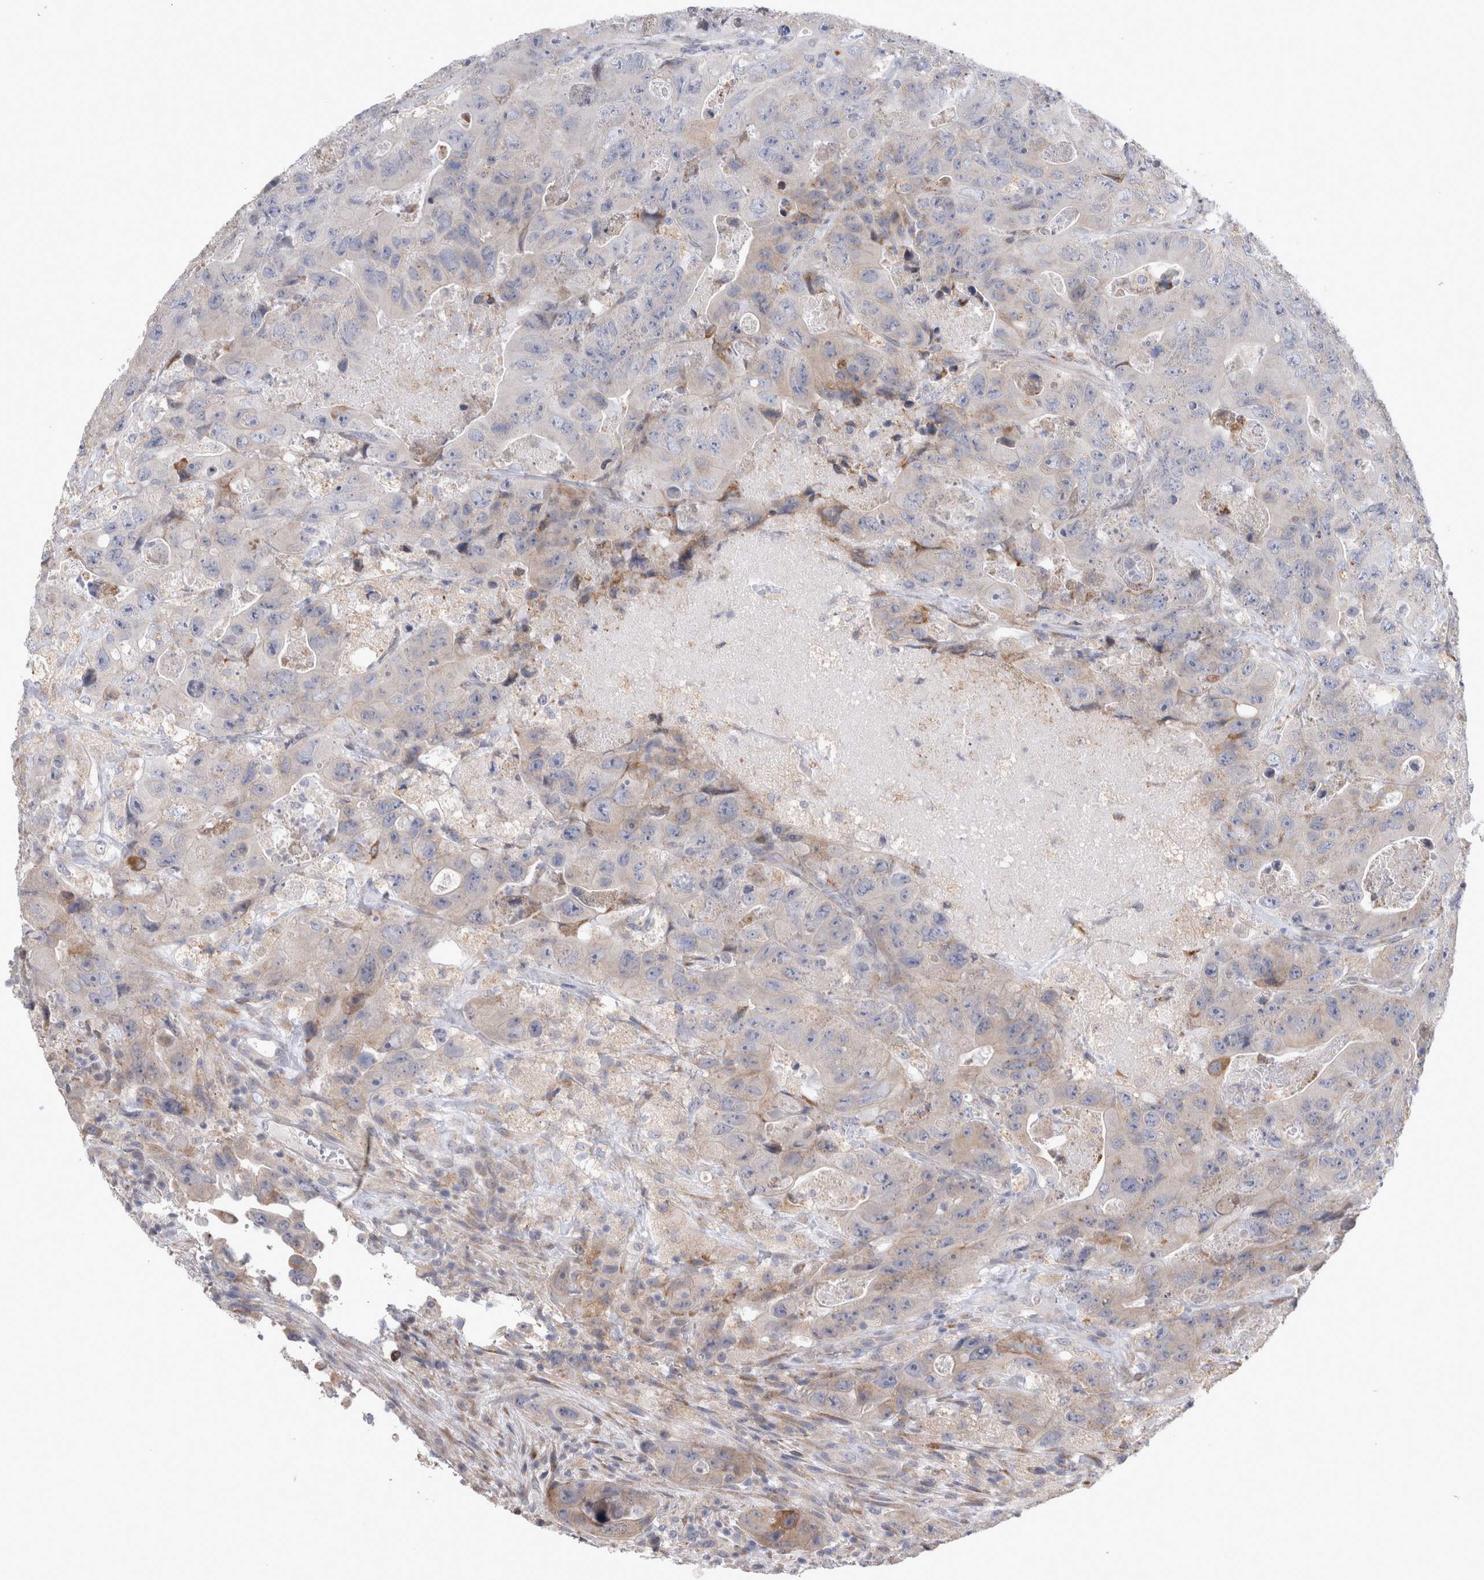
{"staining": {"intensity": "weak", "quantity": "<25%", "location": "cytoplasmic/membranous"}, "tissue": "colorectal cancer", "cell_type": "Tumor cells", "image_type": "cancer", "snomed": [{"axis": "morphology", "description": "Adenocarcinoma, NOS"}, {"axis": "topography", "description": "Colon"}], "caption": "This is an immunohistochemistry (IHC) photomicrograph of human colorectal cancer (adenocarcinoma). There is no staining in tumor cells.", "gene": "TRMT9B", "patient": {"sex": "female", "age": 46}}